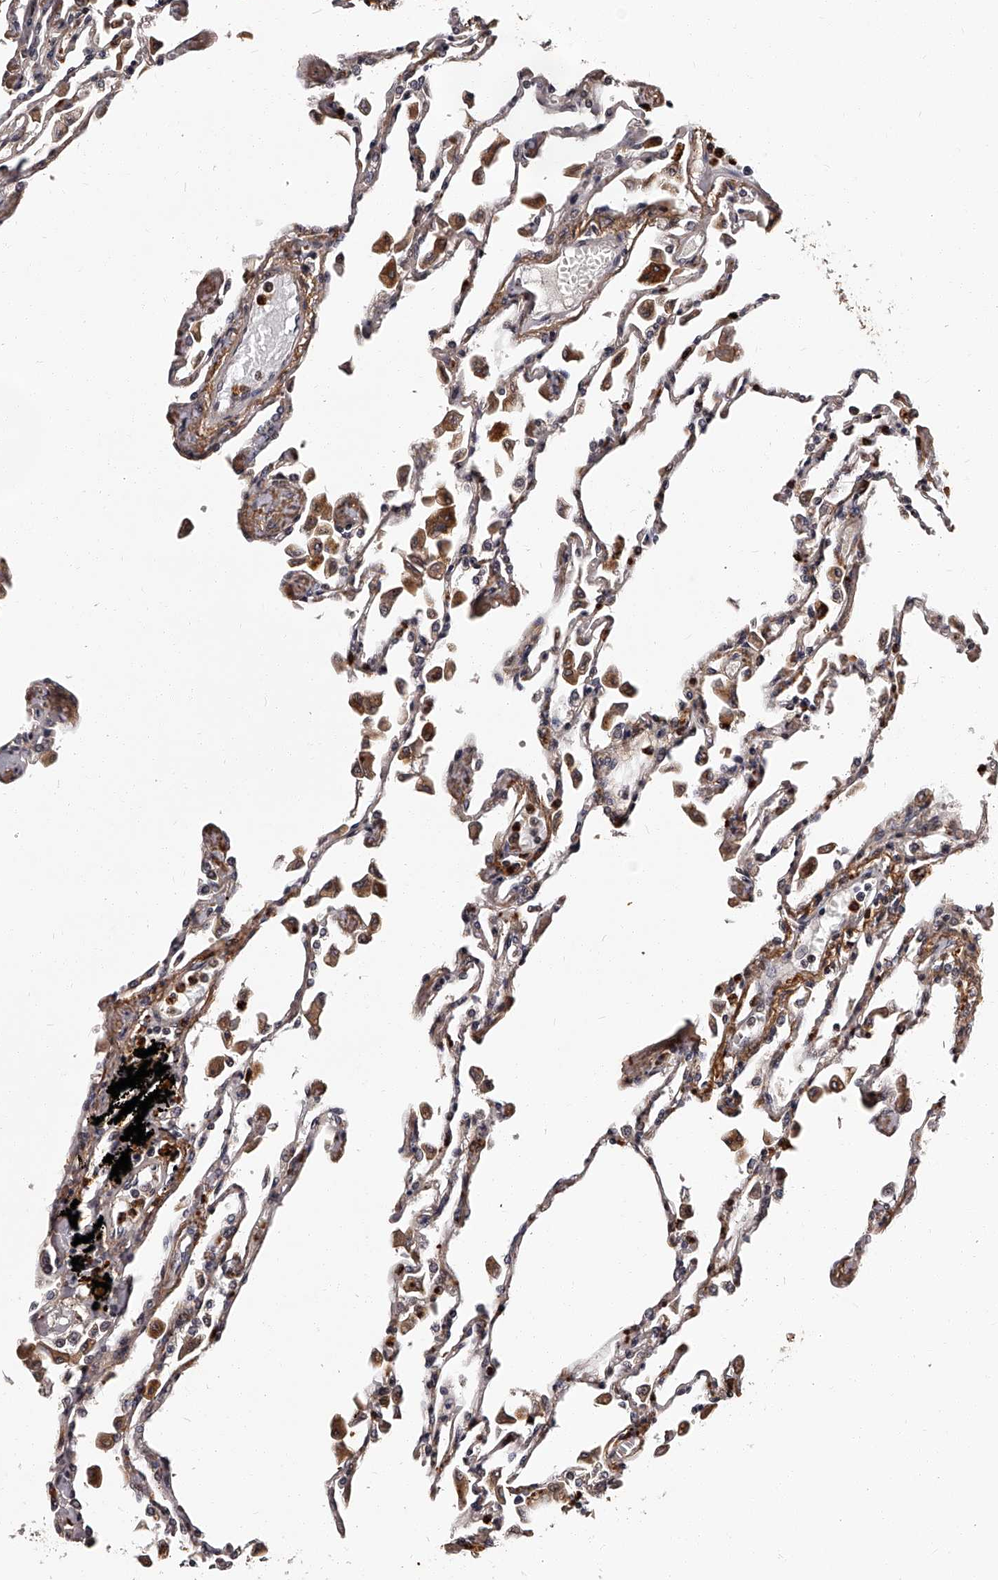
{"staining": {"intensity": "weak", "quantity": "25%-75%", "location": "cytoplasmic/membranous"}, "tissue": "lung", "cell_type": "Alveolar cells", "image_type": "normal", "snomed": [{"axis": "morphology", "description": "Normal tissue, NOS"}, {"axis": "topography", "description": "Bronchus"}, {"axis": "topography", "description": "Lung"}], "caption": "Unremarkable lung displays weak cytoplasmic/membranous expression in approximately 25%-75% of alveolar cells.", "gene": "RSC1A1", "patient": {"sex": "female", "age": 49}}